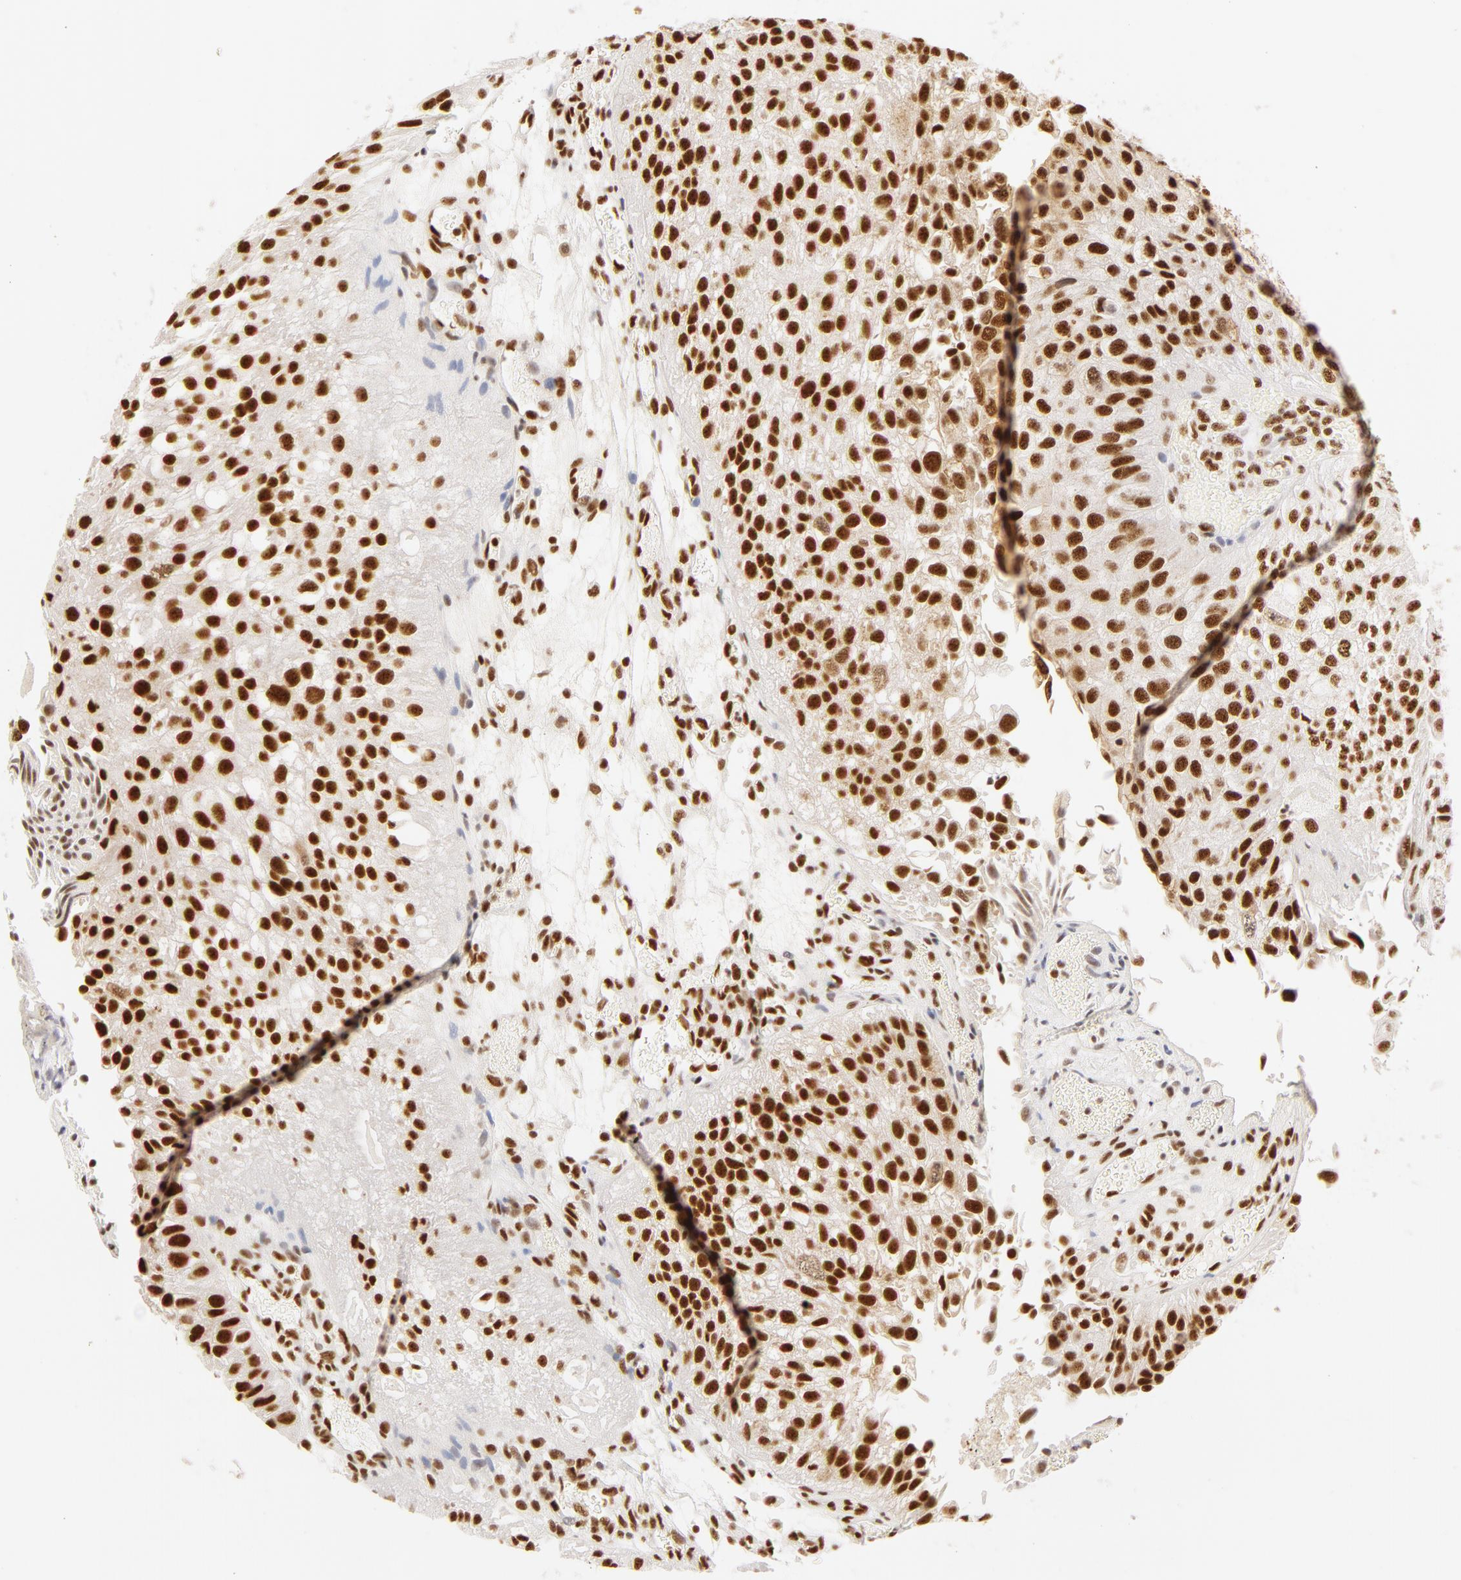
{"staining": {"intensity": "strong", "quantity": ">75%", "location": "nuclear"}, "tissue": "urothelial cancer", "cell_type": "Tumor cells", "image_type": "cancer", "snomed": [{"axis": "morphology", "description": "Urothelial carcinoma, Low grade"}, {"axis": "topography", "description": "Urinary bladder"}], "caption": "Human urothelial carcinoma (low-grade) stained with a brown dye exhibits strong nuclear positive staining in about >75% of tumor cells.", "gene": "RBM39", "patient": {"sex": "female", "age": 89}}